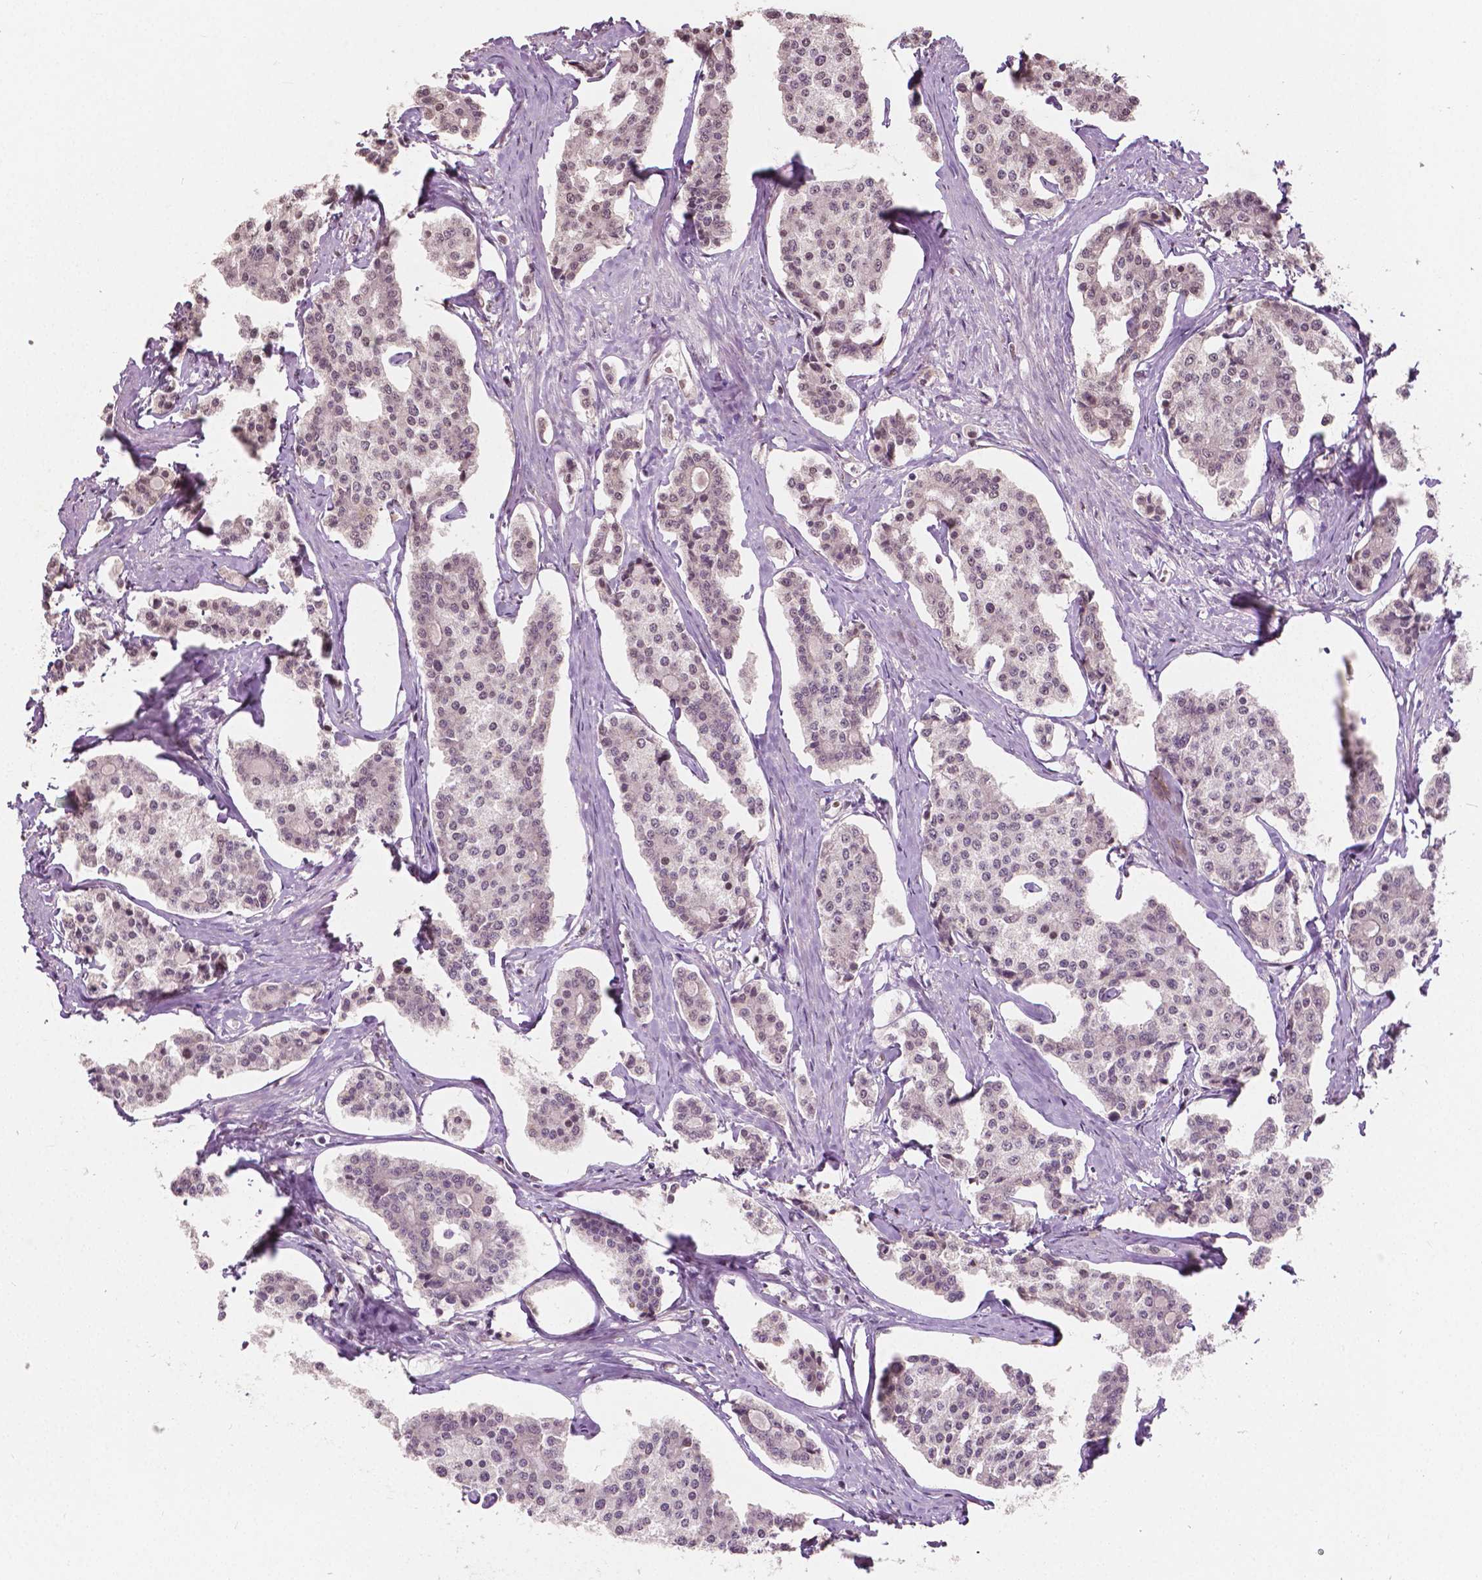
{"staining": {"intensity": "moderate", "quantity": "25%-75%", "location": "nuclear"}, "tissue": "carcinoid", "cell_type": "Tumor cells", "image_type": "cancer", "snomed": [{"axis": "morphology", "description": "Carcinoid, malignant, NOS"}, {"axis": "topography", "description": "Small intestine"}], "caption": "Immunohistochemistry photomicrograph of human malignant carcinoid stained for a protein (brown), which demonstrates medium levels of moderate nuclear positivity in approximately 25%-75% of tumor cells.", "gene": "HOXA10", "patient": {"sex": "female", "age": 65}}